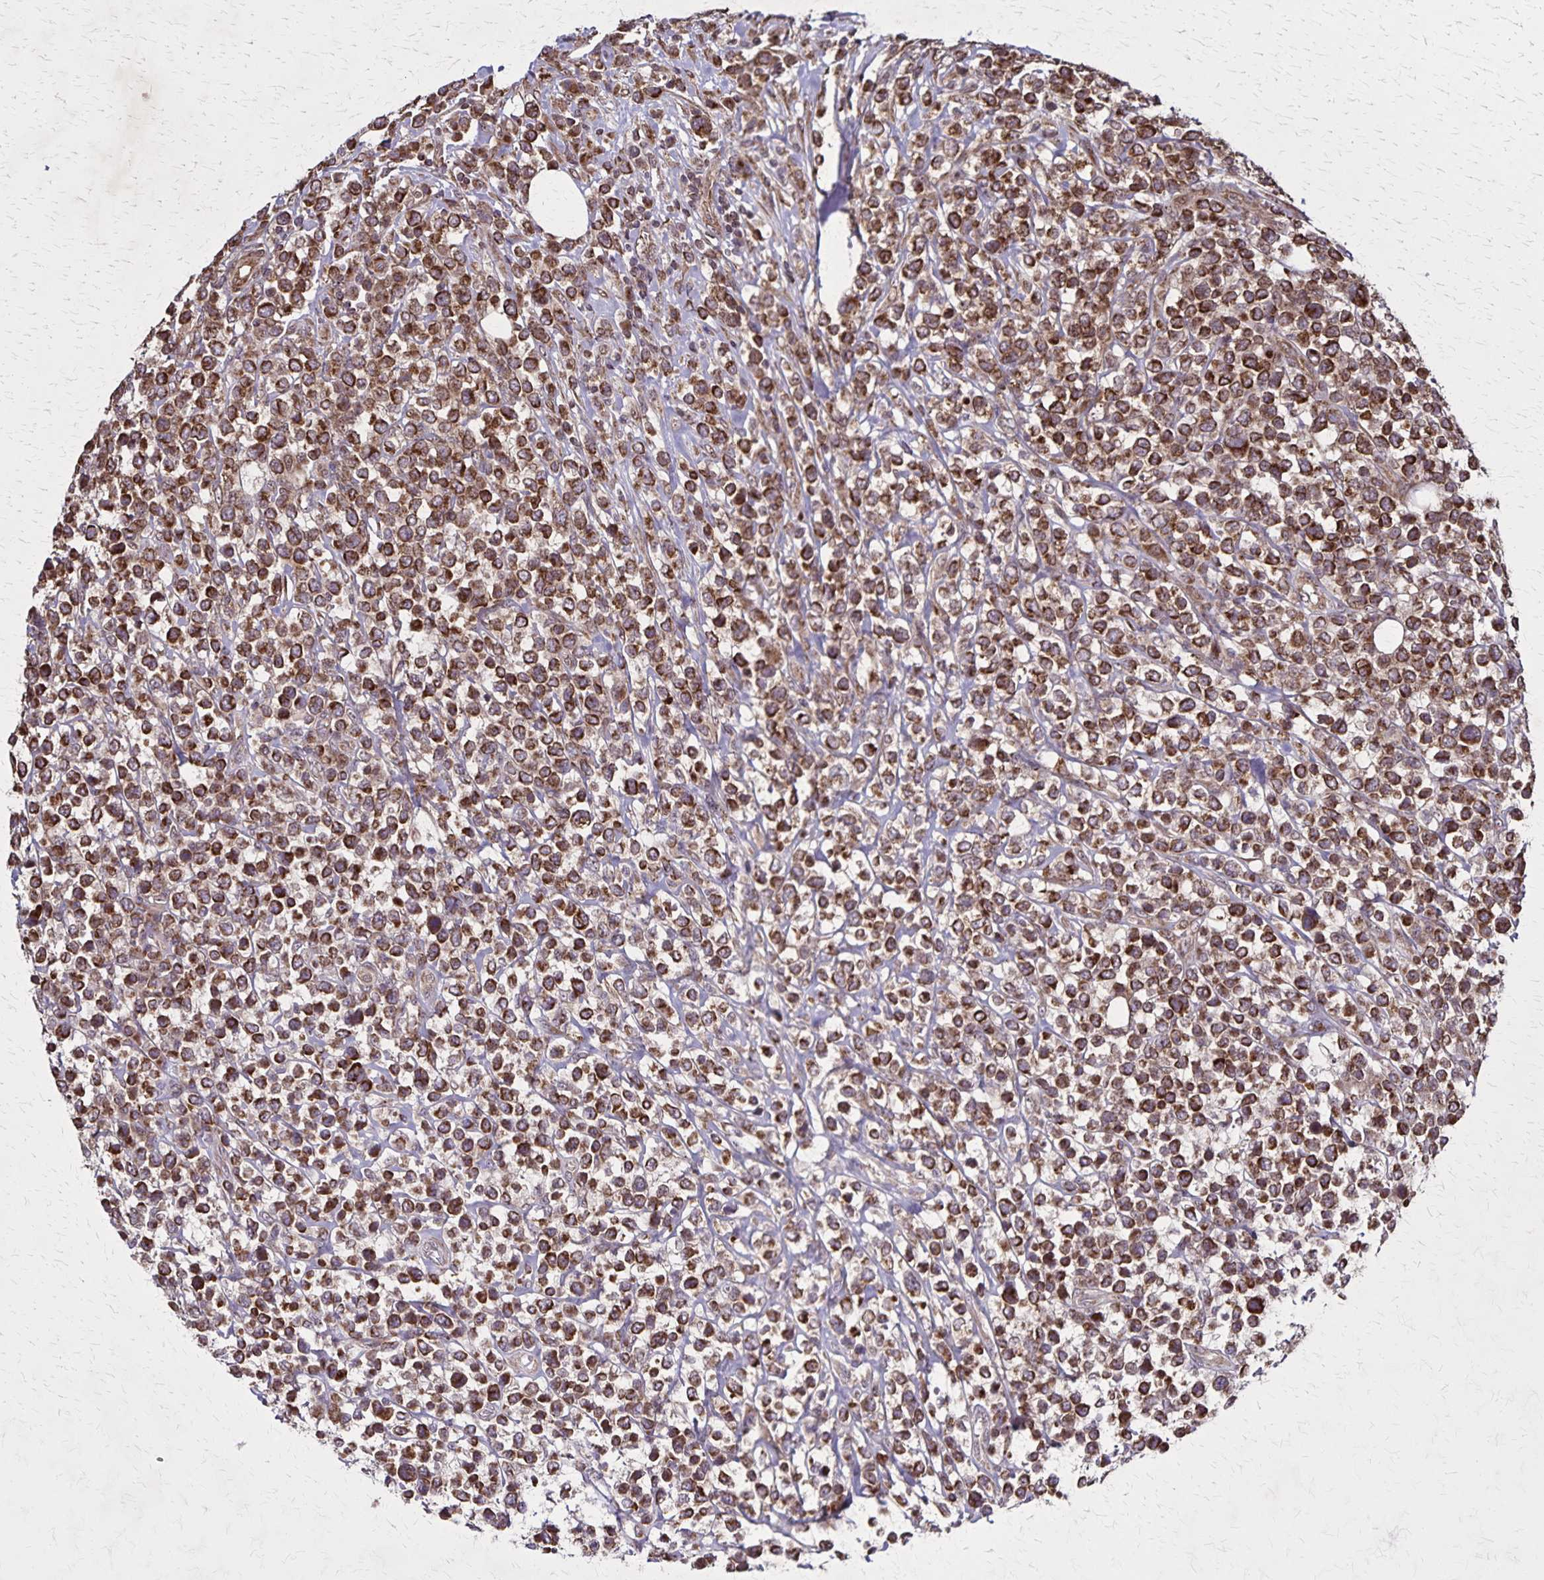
{"staining": {"intensity": "strong", "quantity": ">75%", "location": "cytoplasmic/membranous"}, "tissue": "lymphoma", "cell_type": "Tumor cells", "image_type": "cancer", "snomed": [{"axis": "morphology", "description": "Malignant lymphoma, non-Hodgkin's type, High grade"}, {"axis": "topography", "description": "Soft tissue"}], "caption": "The image exhibits staining of lymphoma, revealing strong cytoplasmic/membranous protein expression (brown color) within tumor cells.", "gene": "NFS1", "patient": {"sex": "female", "age": 56}}